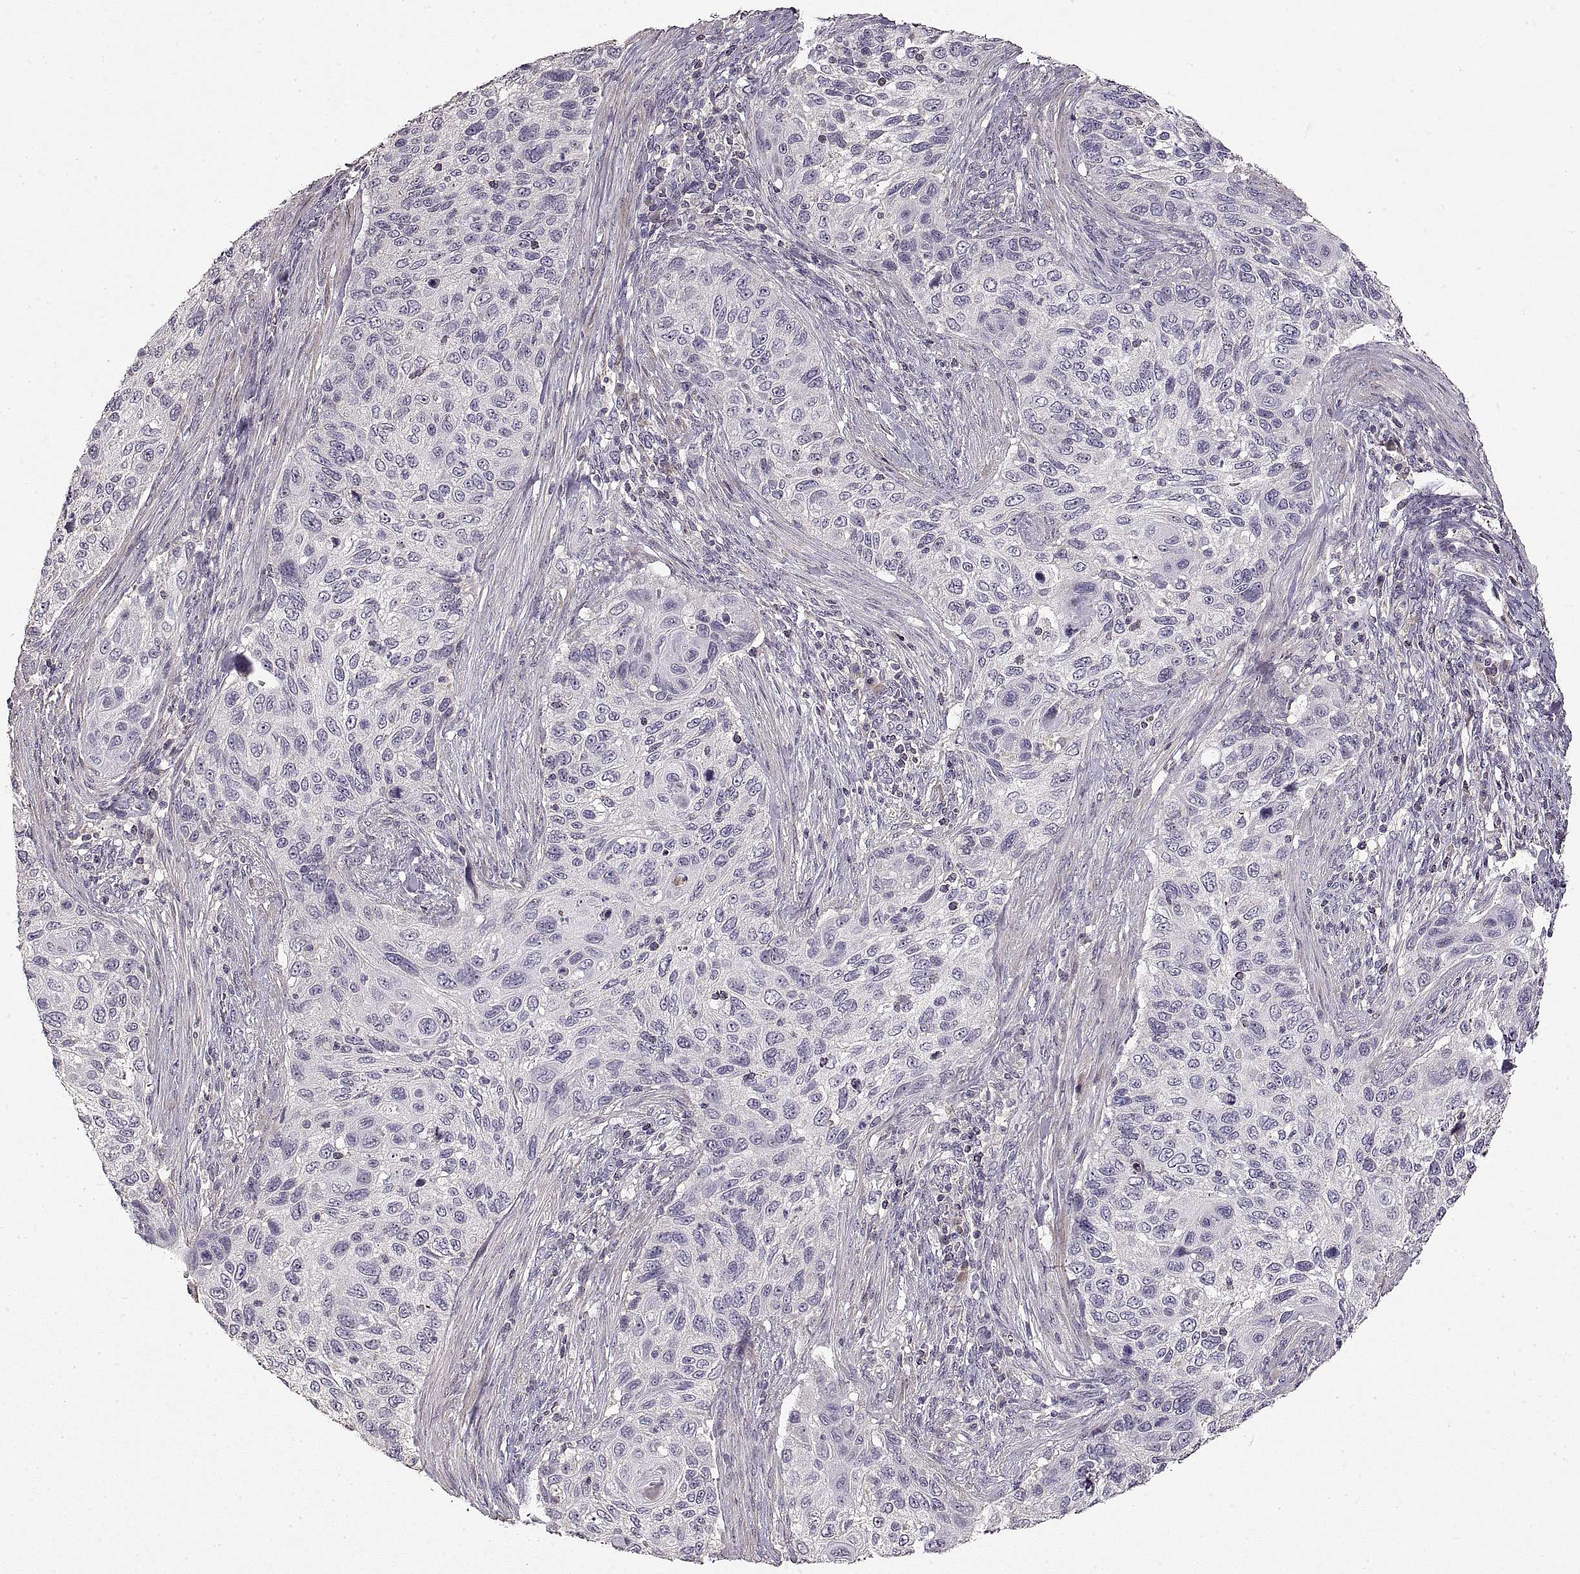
{"staining": {"intensity": "negative", "quantity": "none", "location": "none"}, "tissue": "cervical cancer", "cell_type": "Tumor cells", "image_type": "cancer", "snomed": [{"axis": "morphology", "description": "Squamous cell carcinoma, NOS"}, {"axis": "topography", "description": "Cervix"}], "caption": "Protein analysis of cervical squamous cell carcinoma reveals no significant expression in tumor cells. (DAB immunohistochemistry (IHC), high magnification).", "gene": "ADAM11", "patient": {"sex": "female", "age": 70}}